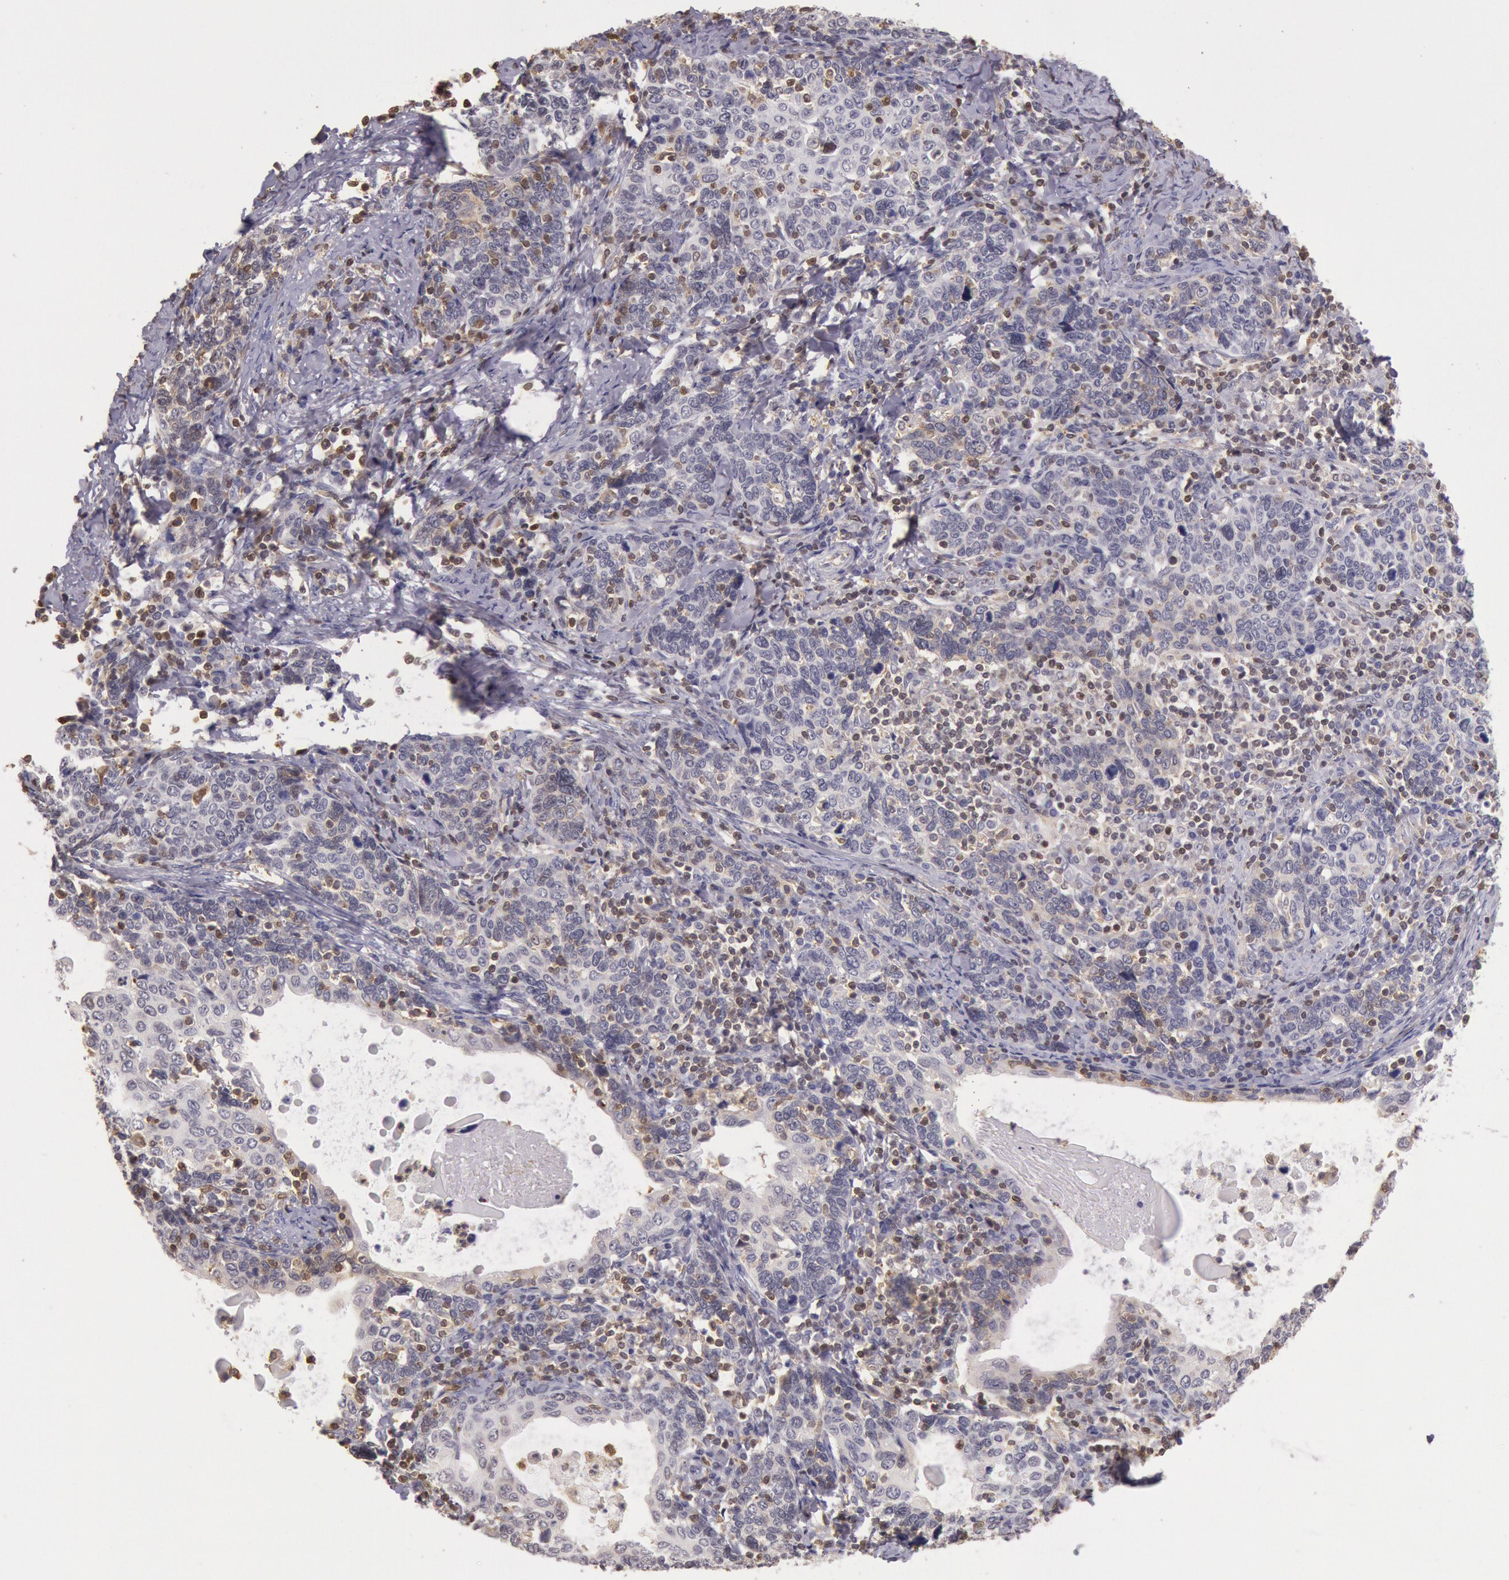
{"staining": {"intensity": "weak", "quantity": "25%-75%", "location": "cytoplasmic/membranous"}, "tissue": "cervical cancer", "cell_type": "Tumor cells", "image_type": "cancer", "snomed": [{"axis": "morphology", "description": "Squamous cell carcinoma, NOS"}, {"axis": "topography", "description": "Cervix"}], "caption": "Protein expression analysis of human cervical cancer (squamous cell carcinoma) reveals weak cytoplasmic/membranous expression in approximately 25%-75% of tumor cells.", "gene": "HIF1A", "patient": {"sex": "female", "age": 41}}